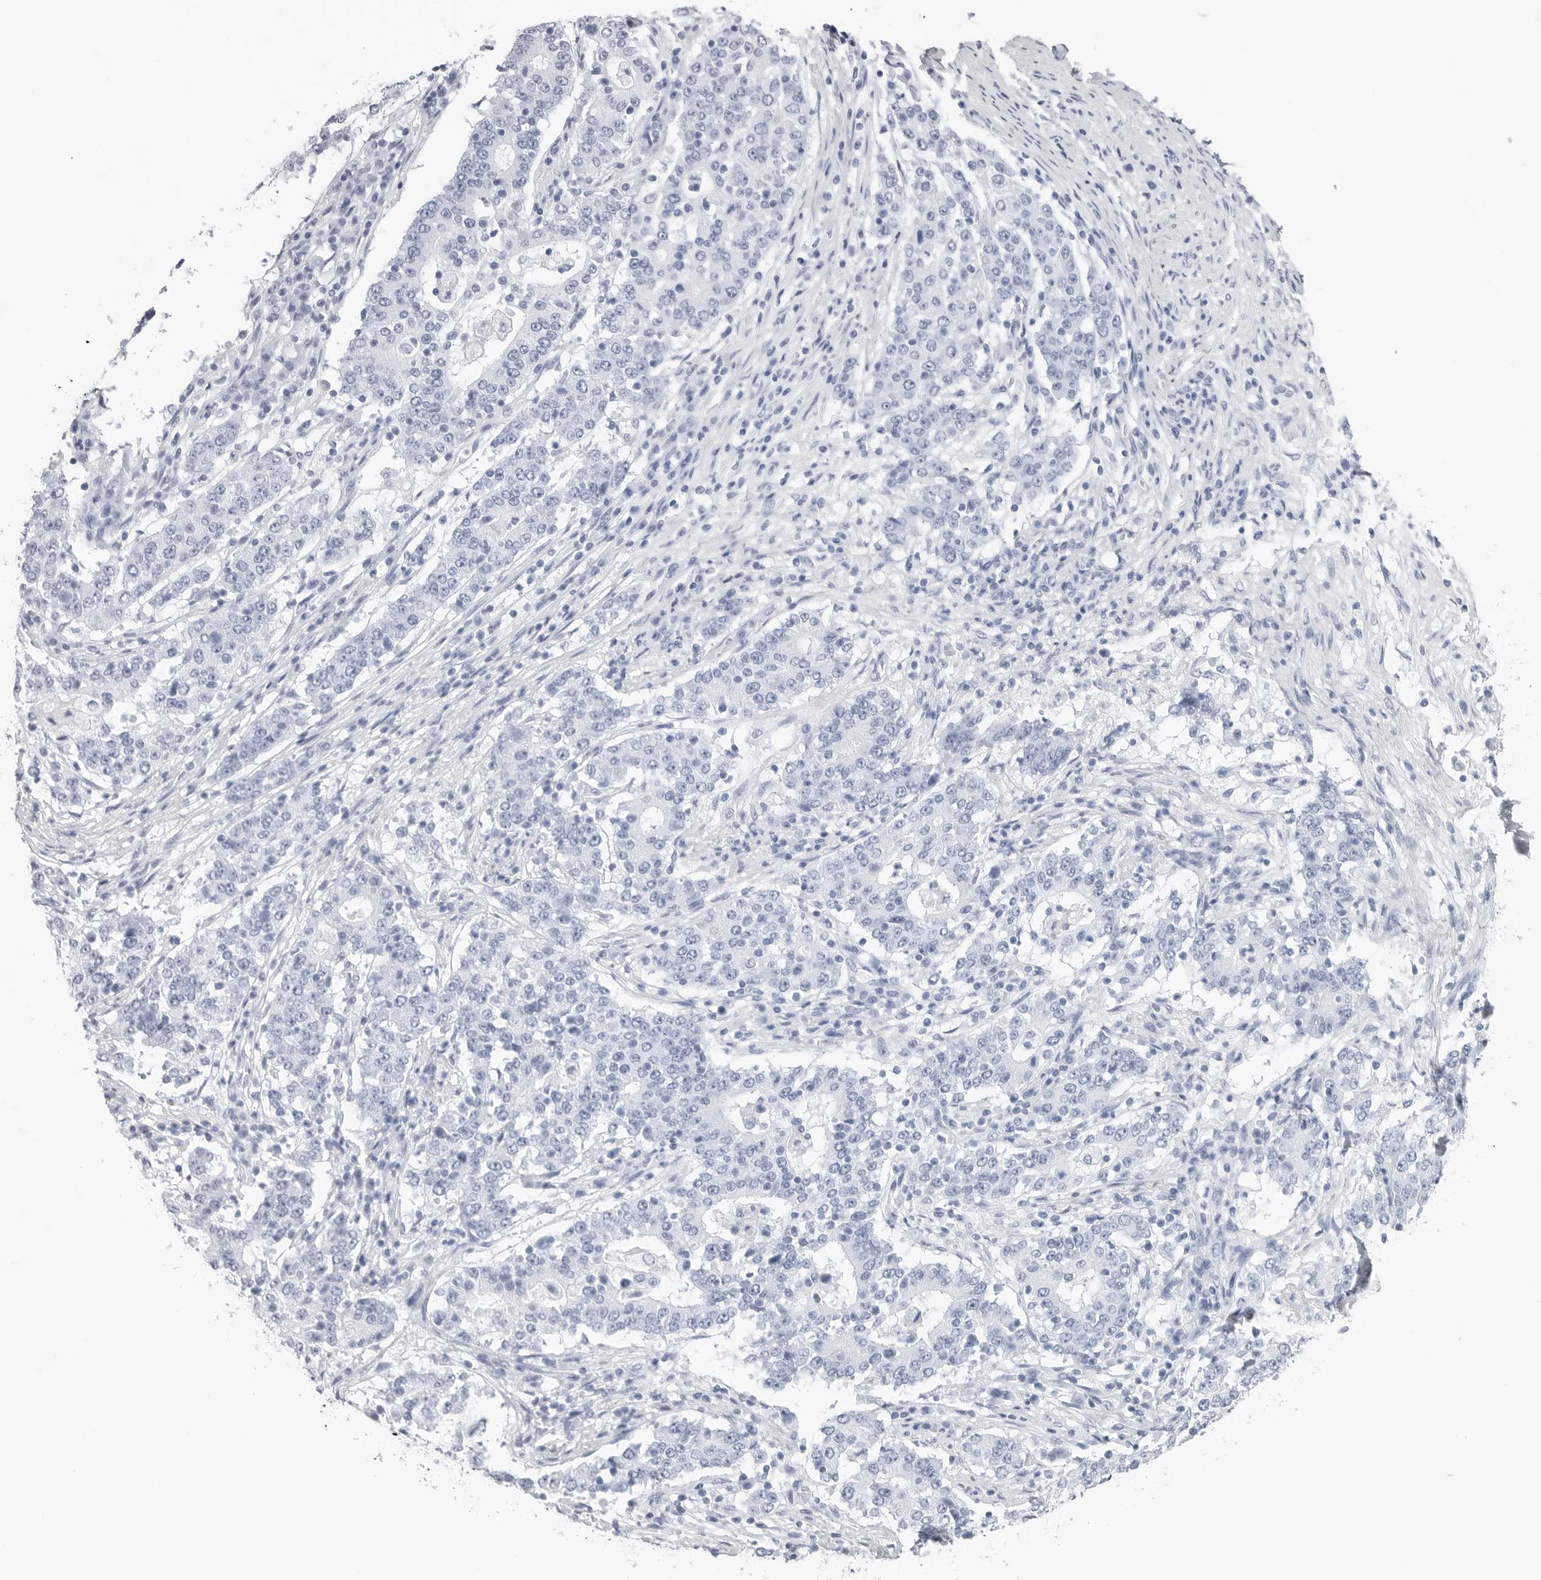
{"staining": {"intensity": "negative", "quantity": "none", "location": "none"}, "tissue": "stomach cancer", "cell_type": "Tumor cells", "image_type": "cancer", "snomed": [{"axis": "morphology", "description": "Adenocarcinoma, NOS"}, {"axis": "topography", "description": "Stomach"}], "caption": "Stomach cancer was stained to show a protein in brown. There is no significant expression in tumor cells.", "gene": "CST2", "patient": {"sex": "male", "age": 59}}